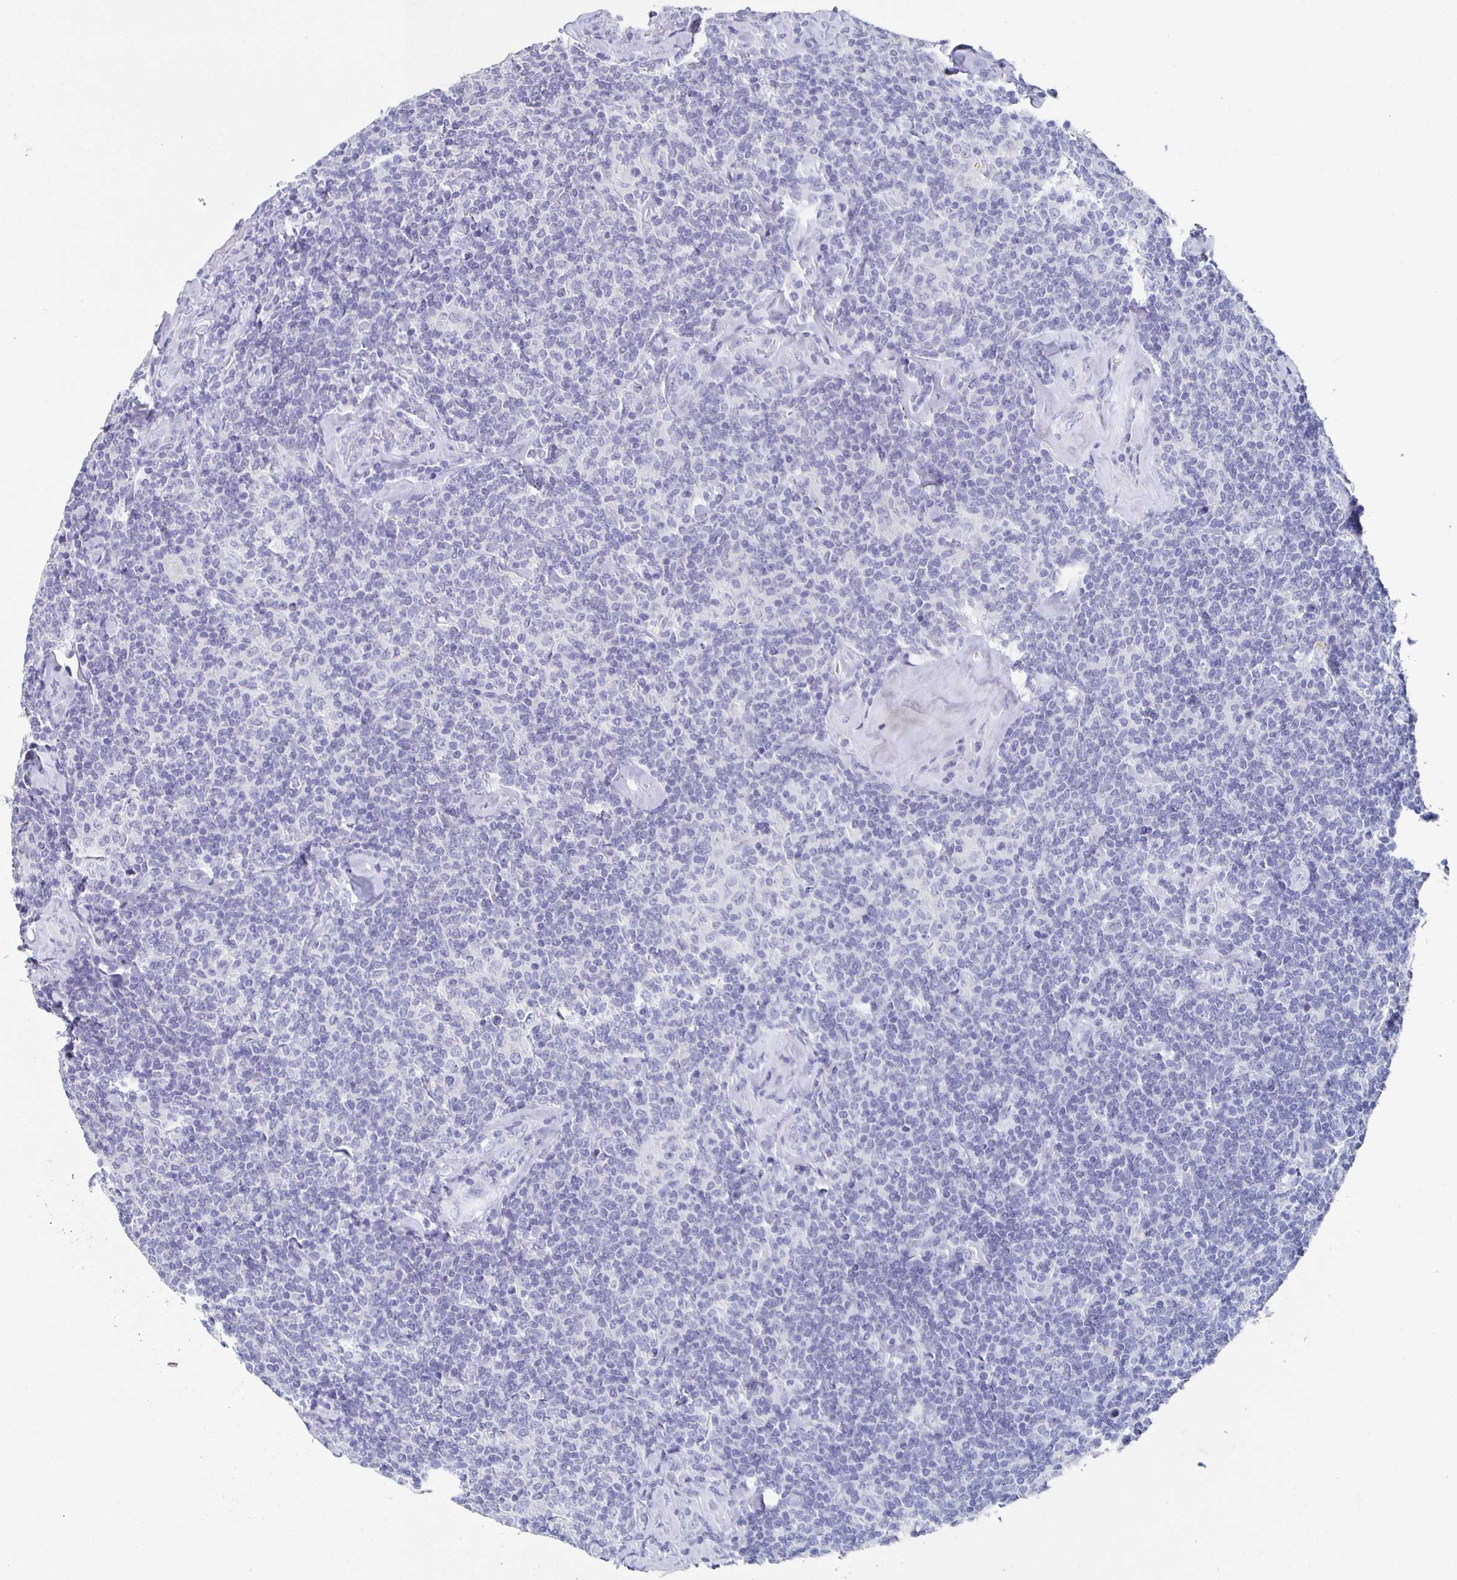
{"staining": {"intensity": "negative", "quantity": "none", "location": "none"}, "tissue": "lymphoma", "cell_type": "Tumor cells", "image_type": "cancer", "snomed": [{"axis": "morphology", "description": "Malignant lymphoma, non-Hodgkin's type, Low grade"}, {"axis": "topography", "description": "Lymph node"}], "caption": "A photomicrograph of human malignant lymphoma, non-Hodgkin's type (low-grade) is negative for staining in tumor cells.", "gene": "SLC34A2", "patient": {"sex": "female", "age": 56}}